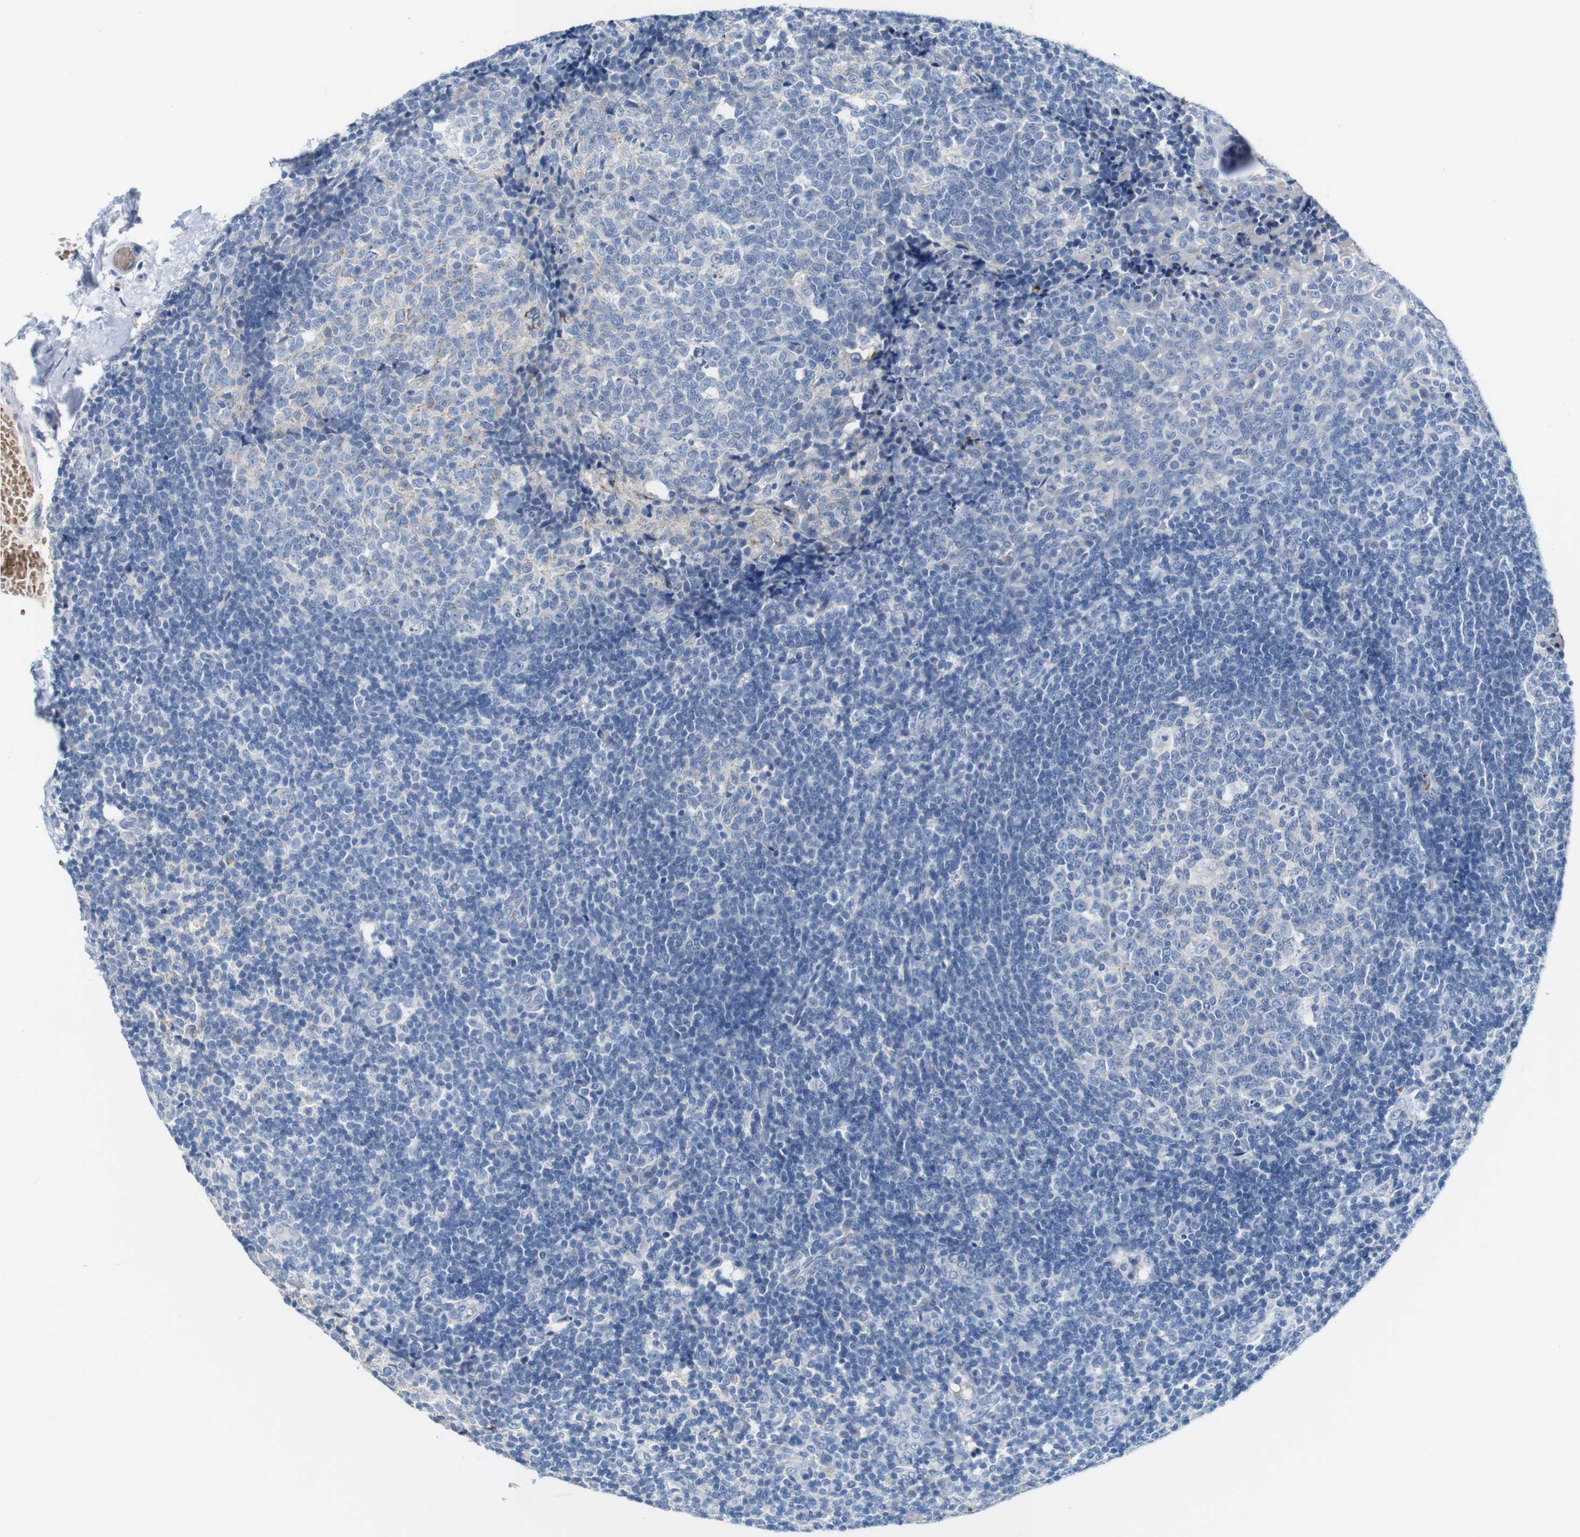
{"staining": {"intensity": "negative", "quantity": "none", "location": "none"}, "tissue": "tonsil", "cell_type": "Germinal center cells", "image_type": "normal", "snomed": [{"axis": "morphology", "description": "Normal tissue, NOS"}, {"axis": "topography", "description": "Tonsil"}], "caption": "Immunohistochemistry (IHC) of unremarkable tonsil exhibits no expression in germinal center cells. The staining is performed using DAB brown chromogen with nuclei counter-stained in using hematoxylin.", "gene": "IGSF8", "patient": {"sex": "female", "age": 19}}